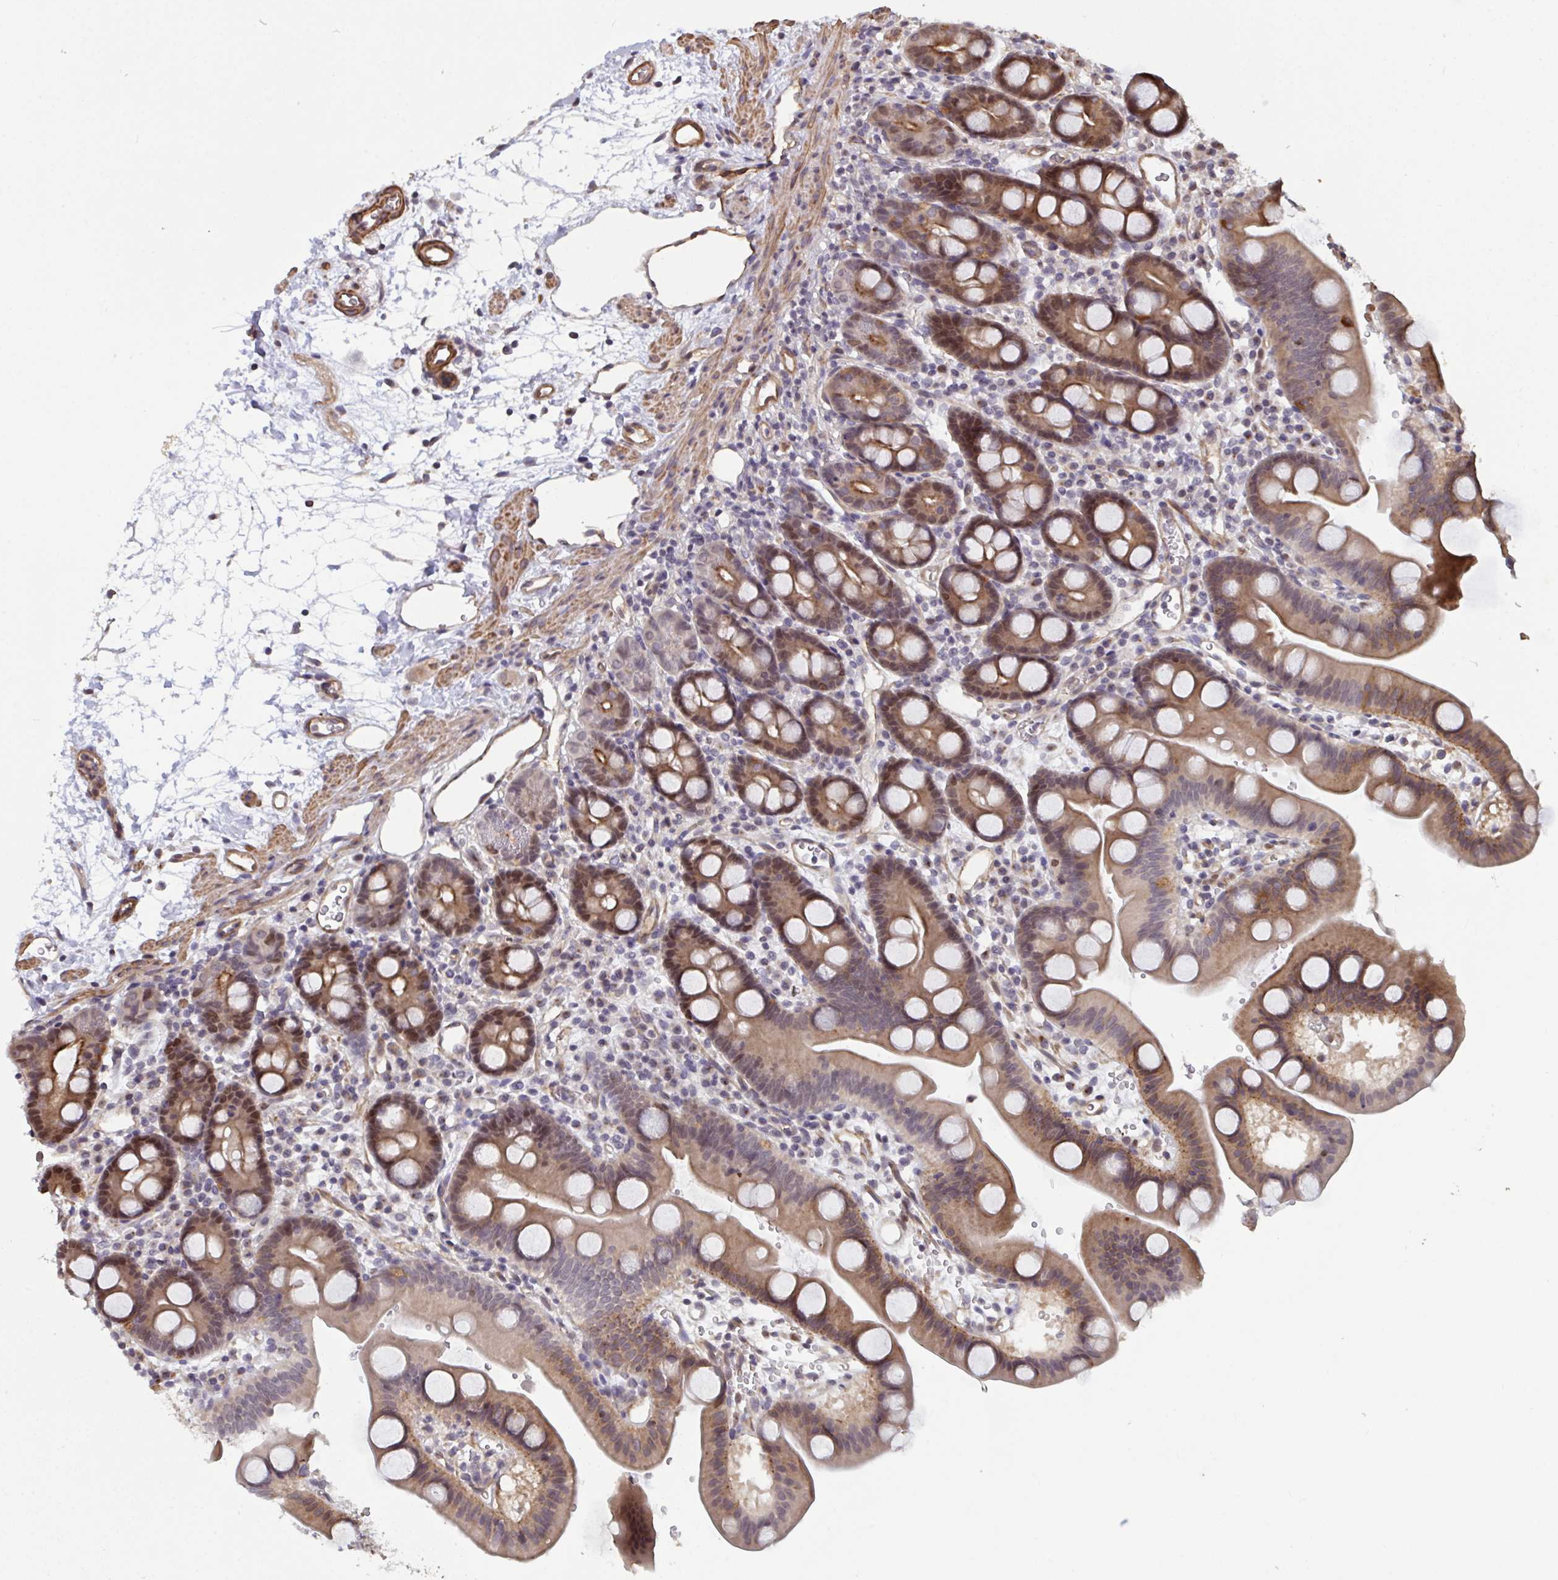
{"staining": {"intensity": "moderate", "quantity": "25%-75%", "location": "cytoplasmic/membranous,nuclear"}, "tissue": "duodenum", "cell_type": "Glandular cells", "image_type": "normal", "snomed": [{"axis": "morphology", "description": "Normal tissue, NOS"}, {"axis": "topography", "description": "Duodenum"}], "caption": "High-power microscopy captured an IHC histopathology image of normal duodenum, revealing moderate cytoplasmic/membranous,nuclear staining in about 25%-75% of glandular cells.", "gene": "IPO5", "patient": {"sex": "male", "age": 59}}